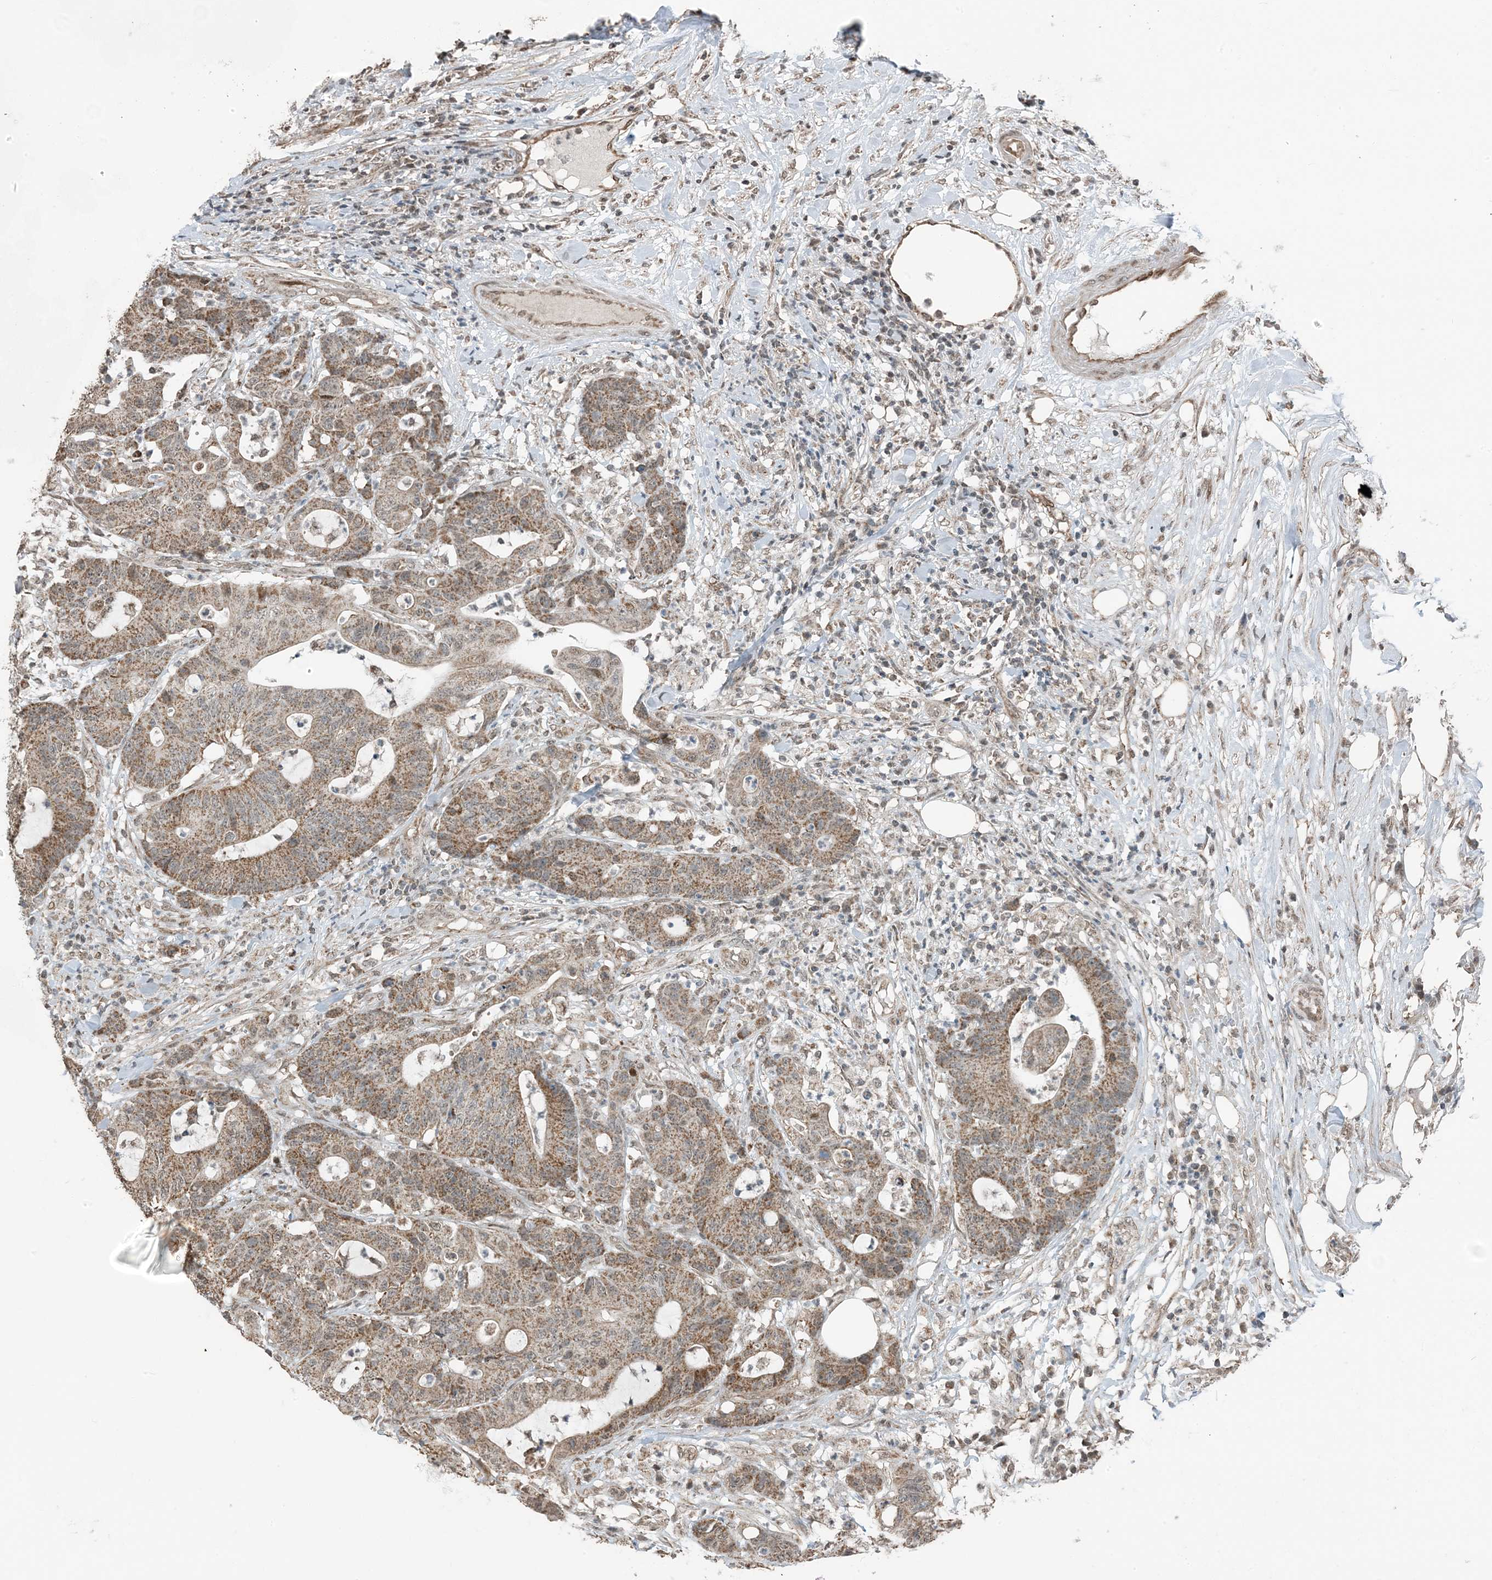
{"staining": {"intensity": "moderate", "quantity": ">75%", "location": "cytoplasmic/membranous"}, "tissue": "colorectal cancer", "cell_type": "Tumor cells", "image_type": "cancer", "snomed": [{"axis": "morphology", "description": "Adenocarcinoma, NOS"}, {"axis": "topography", "description": "Colon"}], "caption": "Moderate cytoplasmic/membranous protein expression is seen in approximately >75% of tumor cells in colorectal cancer (adenocarcinoma).", "gene": "PILRB", "patient": {"sex": "female", "age": 84}}